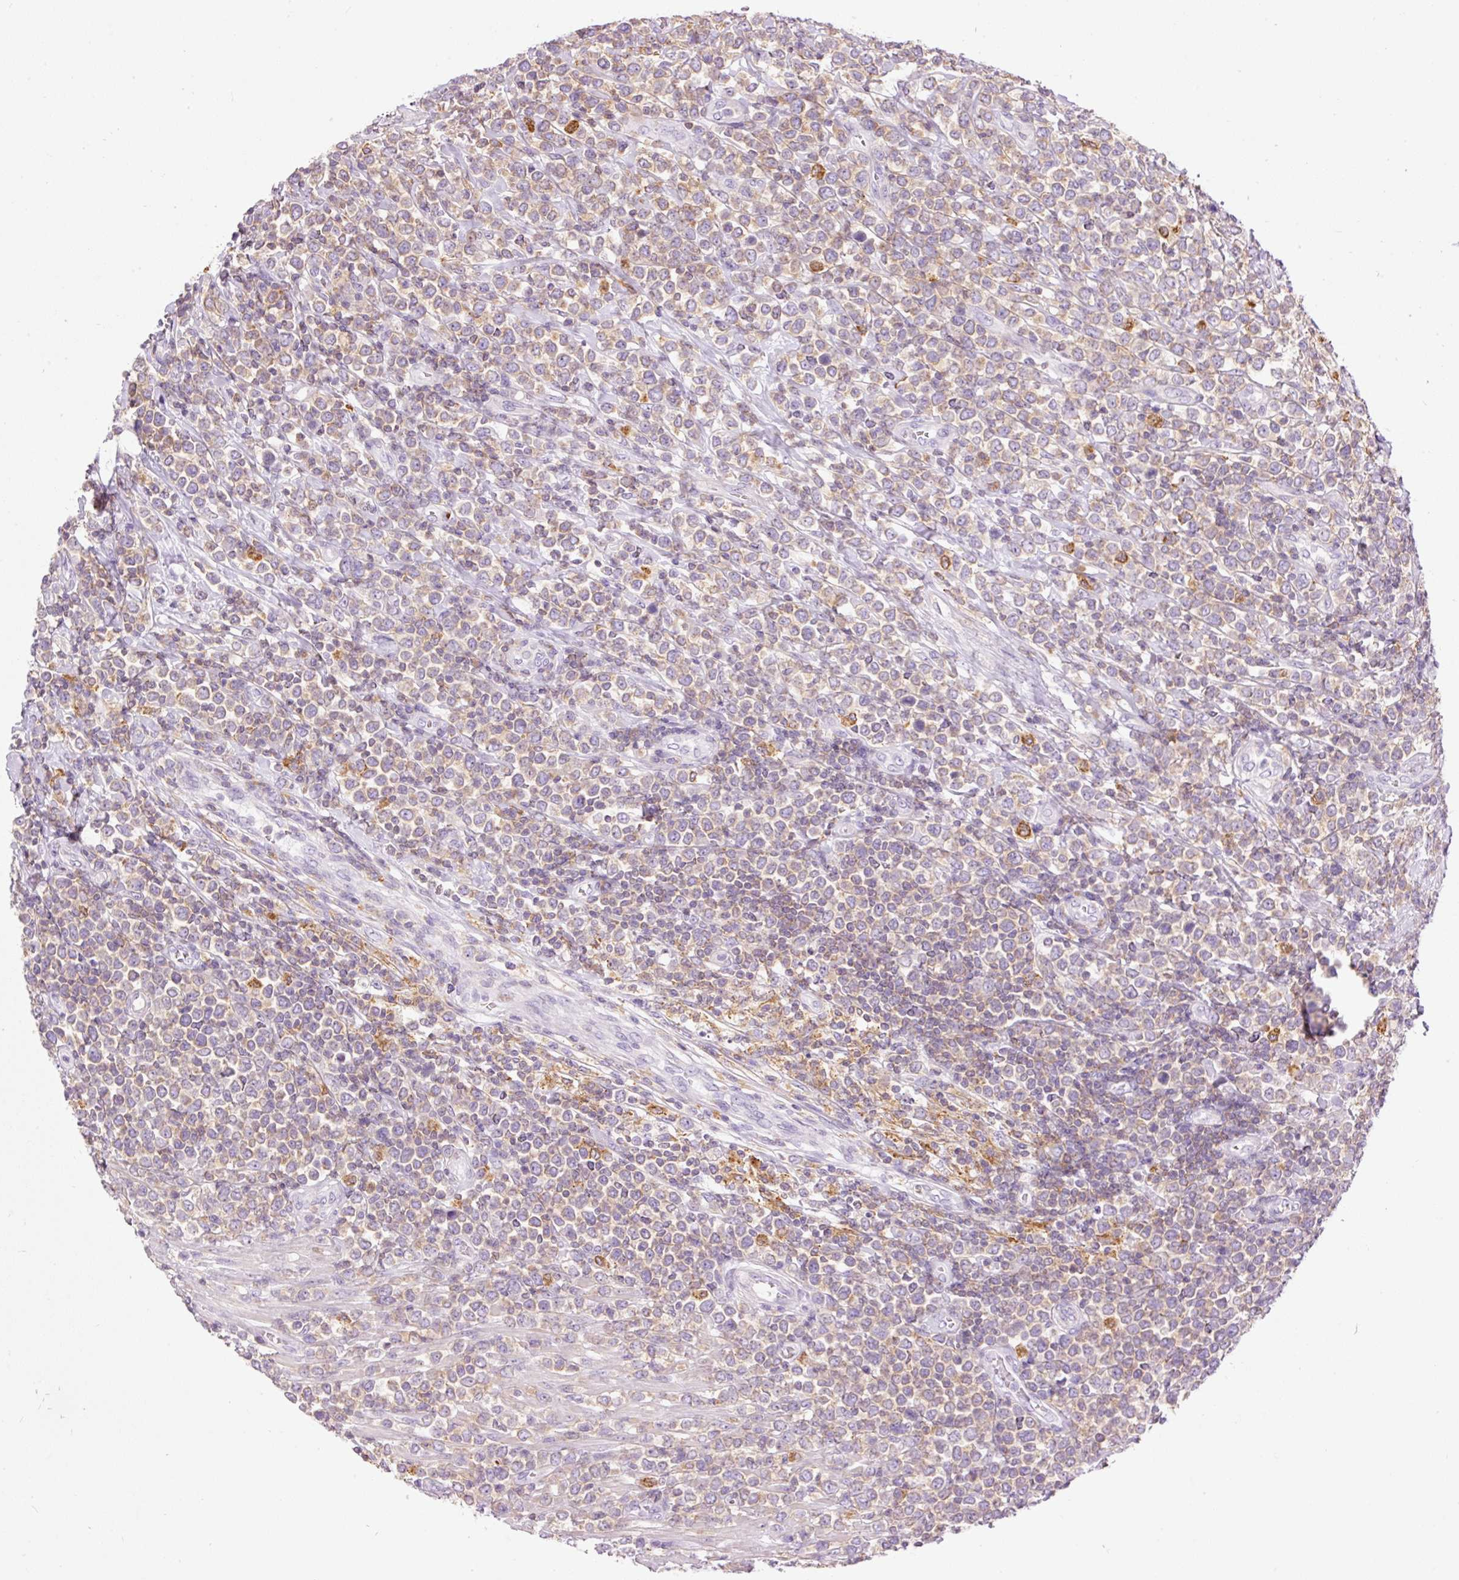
{"staining": {"intensity": "weak", "quantity": "25%-75%", "location": "cytoplasmic/membranous"}, "tissue": "lymphoma", "cell_type": "Tumor cells", "image_type": "cancer", "snomed": [{"axis": "morphology", "description": "Malignant lymphoma, non-Hodgkin's type, High grade"}, {"axis": "topography", "description": "Soft tissue"}], "caption": "Malignant lymphoma, non-Hodgkin's type (high-grade) stained with DAB (3,3'-diaminobenzidine) immunohistochemistry reveals low levels of weak cytoplasmic/membranous positivity in approximately 25%-75% of tumor cells. (DAB (3,3'-diaminobenzidine) IHC, brown staining for protein, blue staining for nuclei).", "gene": "DOK6", "patient": {"sex": "female", "age": 56}}